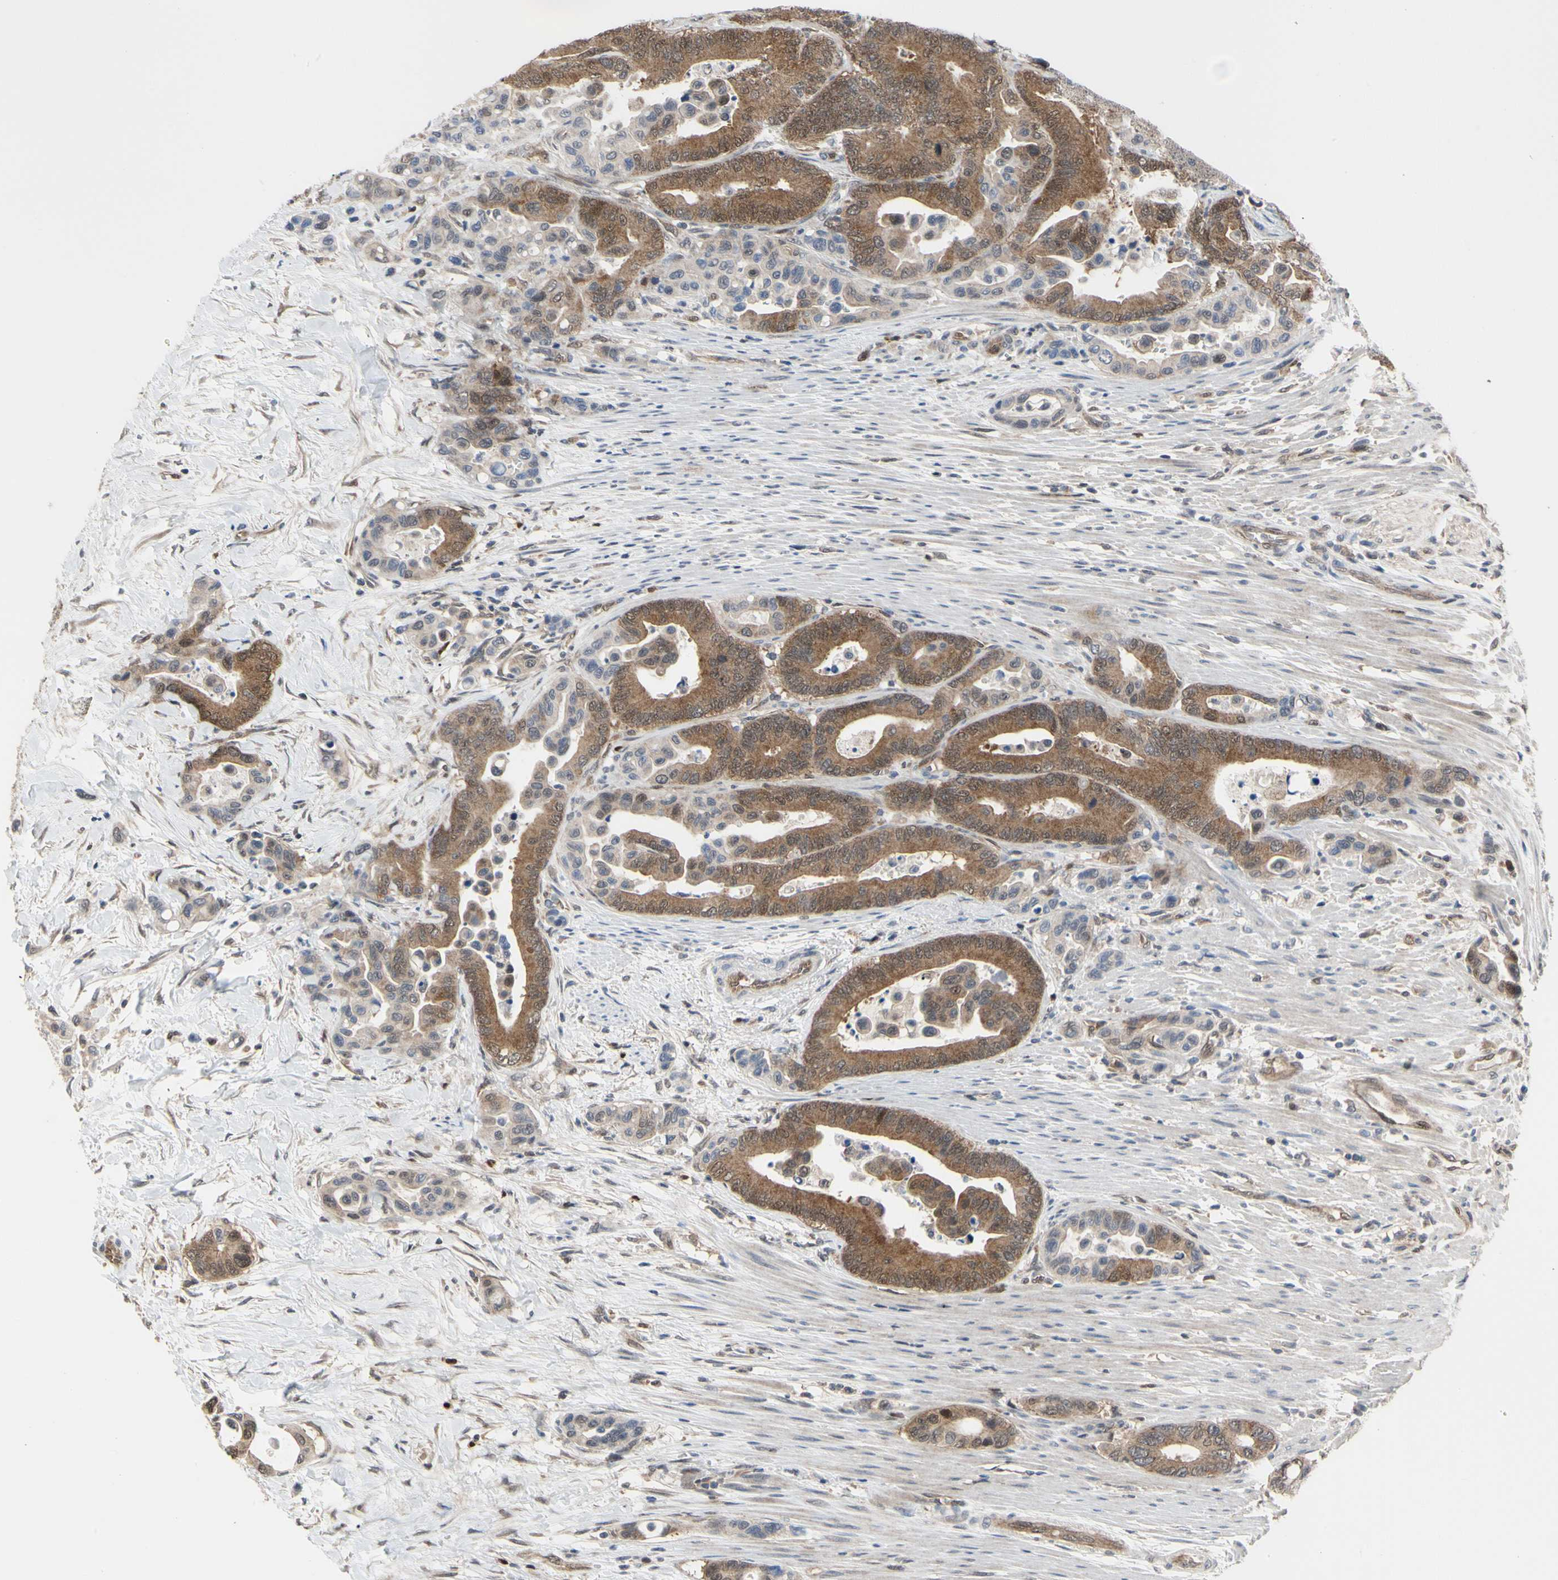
{"staining": {"intensity": "strong", "quantity": ">75%", "location": "cytoplasmic/membranous"}, "tissue": "colorectal cancer", "cell_type": "Tumor cells", "image_type": "cancer", "snomed": [{"axis": "morphology", "description": "Normal tissue, NOS"}, {"axis": "morphology", "description": "Adenocarcinoma, NOS"}, {"axis": "topography", "description": "Colon"}], "caption": "This photomicrograph shows immunohistochemistry (IHC) staining of colorectal adenocarcinoma, with high strong cytoplasmic/membranous positivity in about >75% of tumor cells.", "gene": "CDK5", "patient": {"sex": "male", "age": 82}}